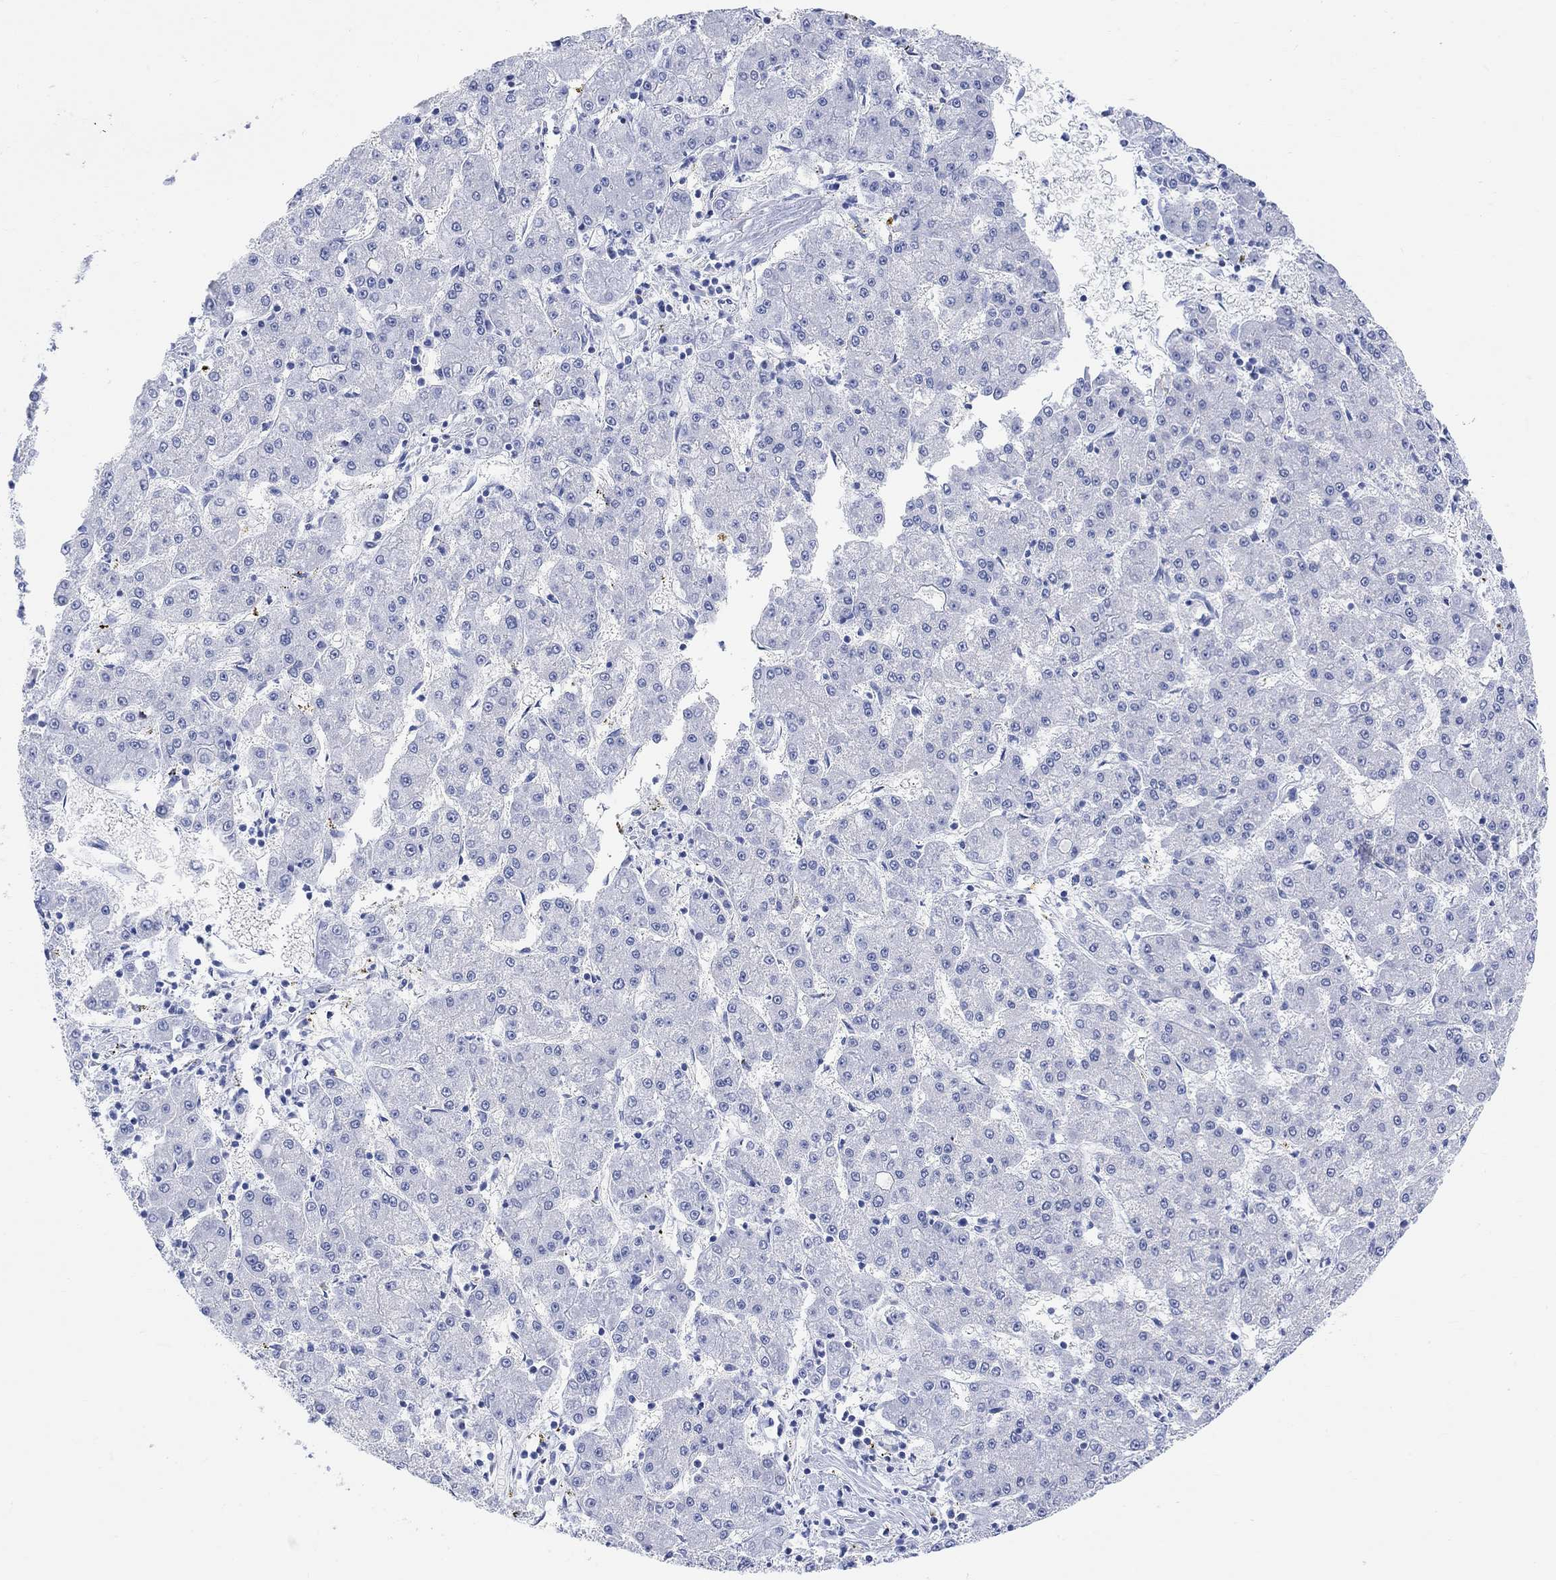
{"staining": {"intensity": "negative", "quantity": "none", "location": "none"}, "tissue": "liver cancer", "cell_type": "Tumor cells", "image_type": "cancer", "snomed": [{"axis": "morphology", "description": "Carcinoma, Hepatocellular, NOS"}, {"axis": "topography", "description": "Liver"}], "caption": "Immunohistochemistry (IHC) of human liver hepatocellular carcinoma demonstrates no expression in tumor cells.", "gene": "XIRP2", "patient": {"sex": "male", "age": 73}}